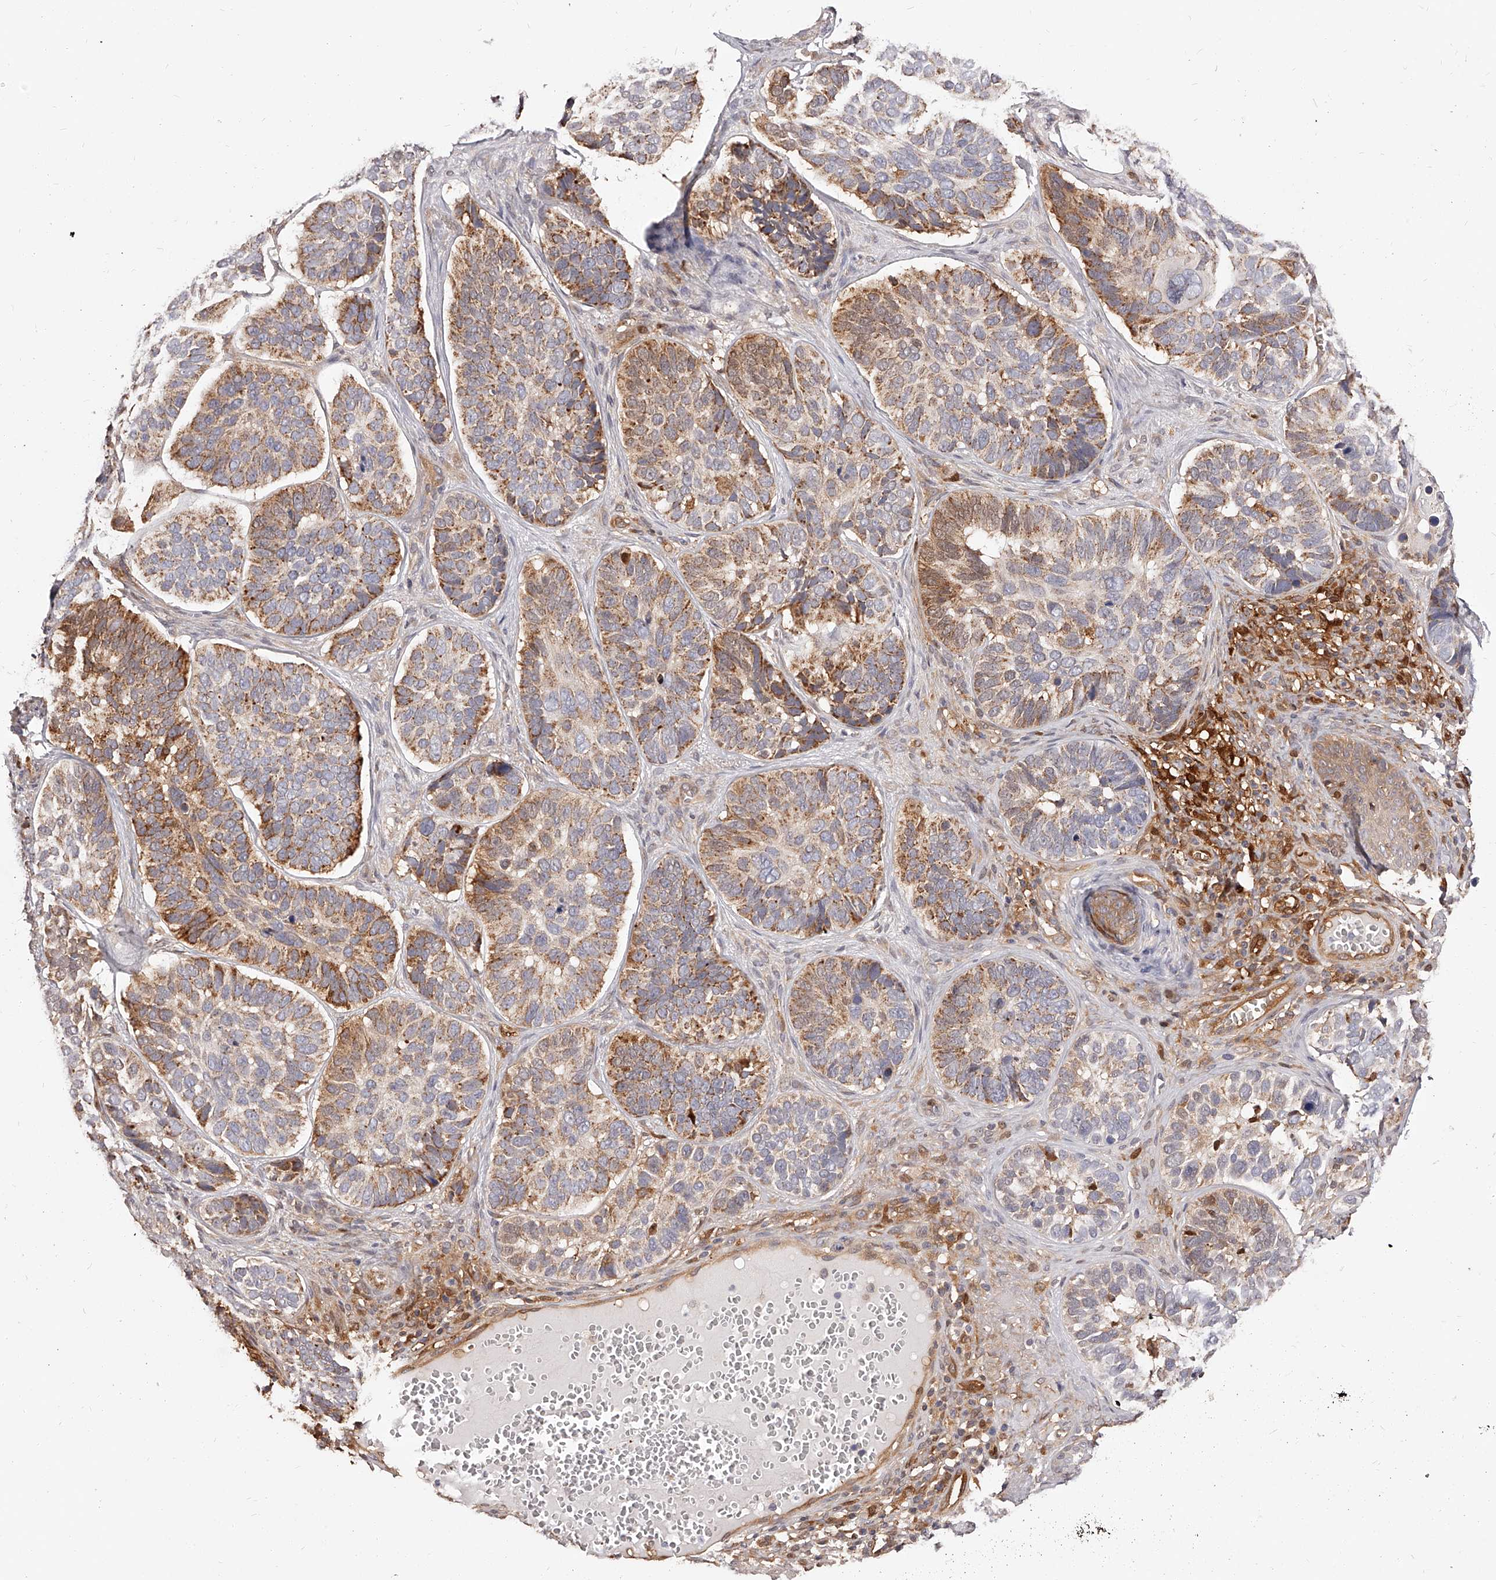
{"staining": {"intensity": "moderate", "quantity": ">75%", "location": "cytoplasmic/membranous"}, "tissue": "skin cancer", "cell_type": "Tumor cells", "image_type": "cancer", "snomed": [{"axis": "morphology", "description": "Basal cell carcinoma"}, {"axis": "topography", "description": "Skin"}], "caption": "Tumor cells reveal moderate cytoplasmic/membranous expression in approximately >75% of cells in skin basal cell carcinoma. The staining was performed using DAB (3,3'-diaminobenzidine) to visualize the protein expression in brown, while the nuclei were stained in blue with hematoxylin (Magnification: 20x).", "gene": "LAP3", "patient": {"sex": "male", "age": 62}}